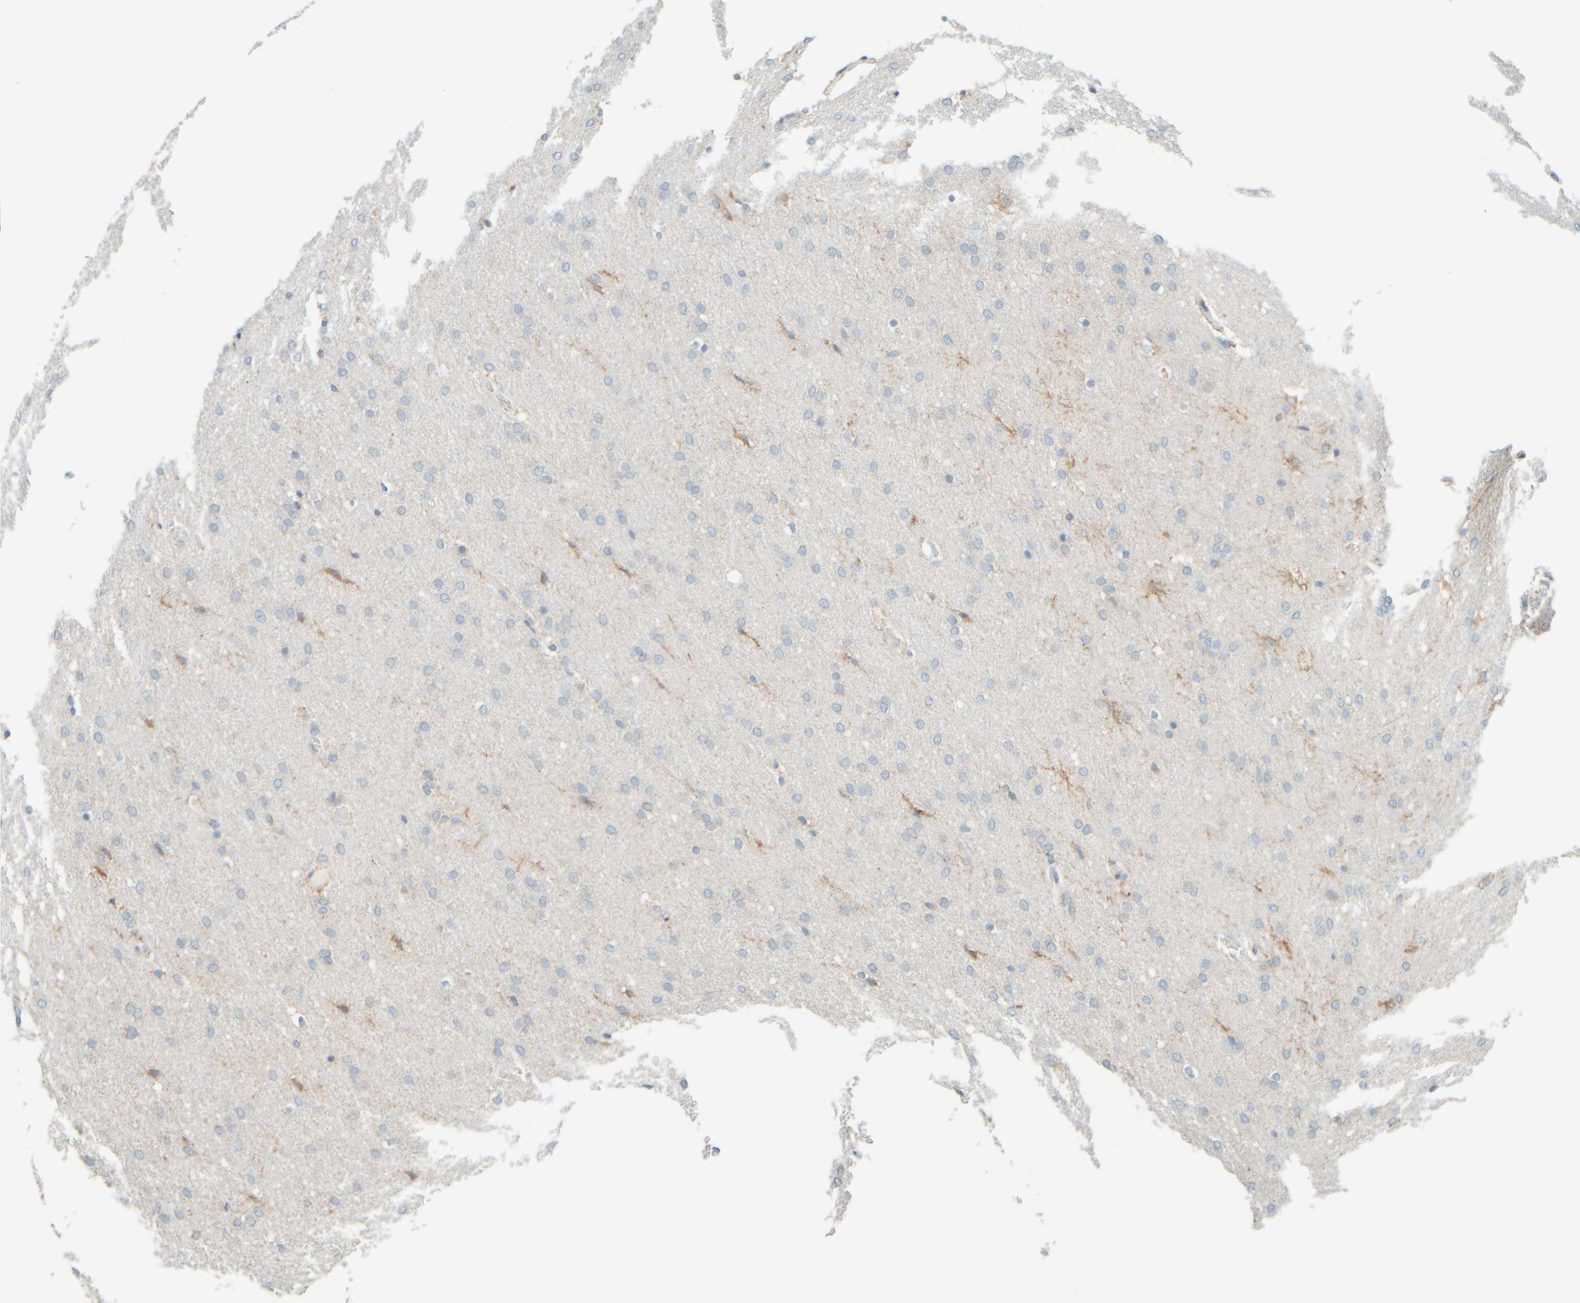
{"staining": {"intensity": "negative", "quantity": "none", "location": "none"}, "tissue": "glioma", "cell_type": "Tumor cells", "image_type": "cancer", "snomed": [{"axis": "morphology", "description": "Glioma, malignant, Low grade"}, {"axis": "topography", "description": "Brain"}], "caption": "Glioma was stained to show a protein in brown. There is no significant staining in tumor cells. (Immunohistochemistry (ihc), brightfield microscopy, high magnification).", "gene": "PTGES3L-AARSD1", "patient": {"sex": "female", "age": 37}}